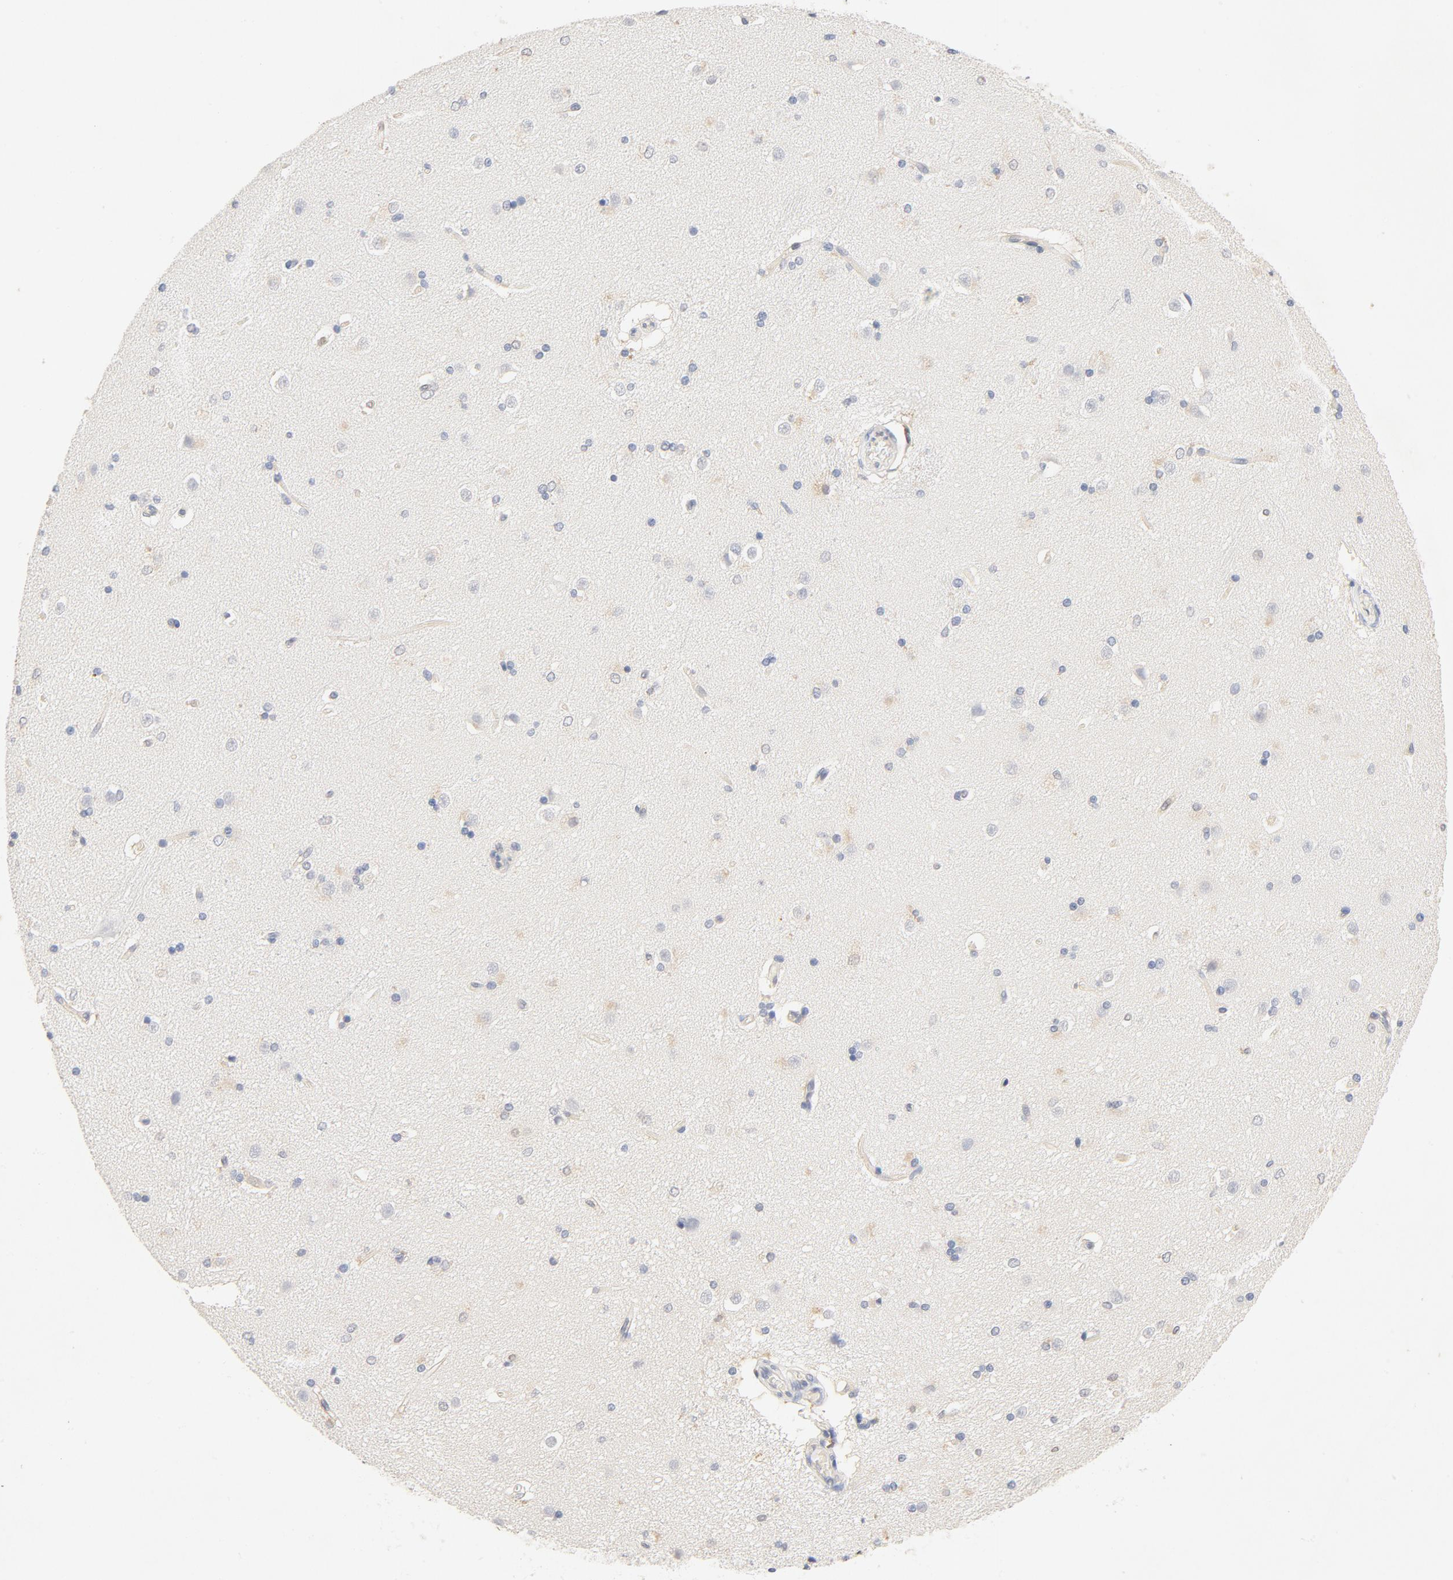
{"staining": {"intensity": "negative", "quantity": "none", "location": "none"}, "tissue": "caudate", "cell_type": "Glial cells", "image_type": "normal", "snomed": [{"axis": "morphology", "description": "Normal tissue, NOS"}, {"axis": "topography", "description": "Lateral ventricle wall"}], "caption": "DAB immunohistochemical staining of unremarkable caudate reveals no significant staining in glial cells.", "gene": "STAT1", "patient": {"sex": "female", "age": 19}}